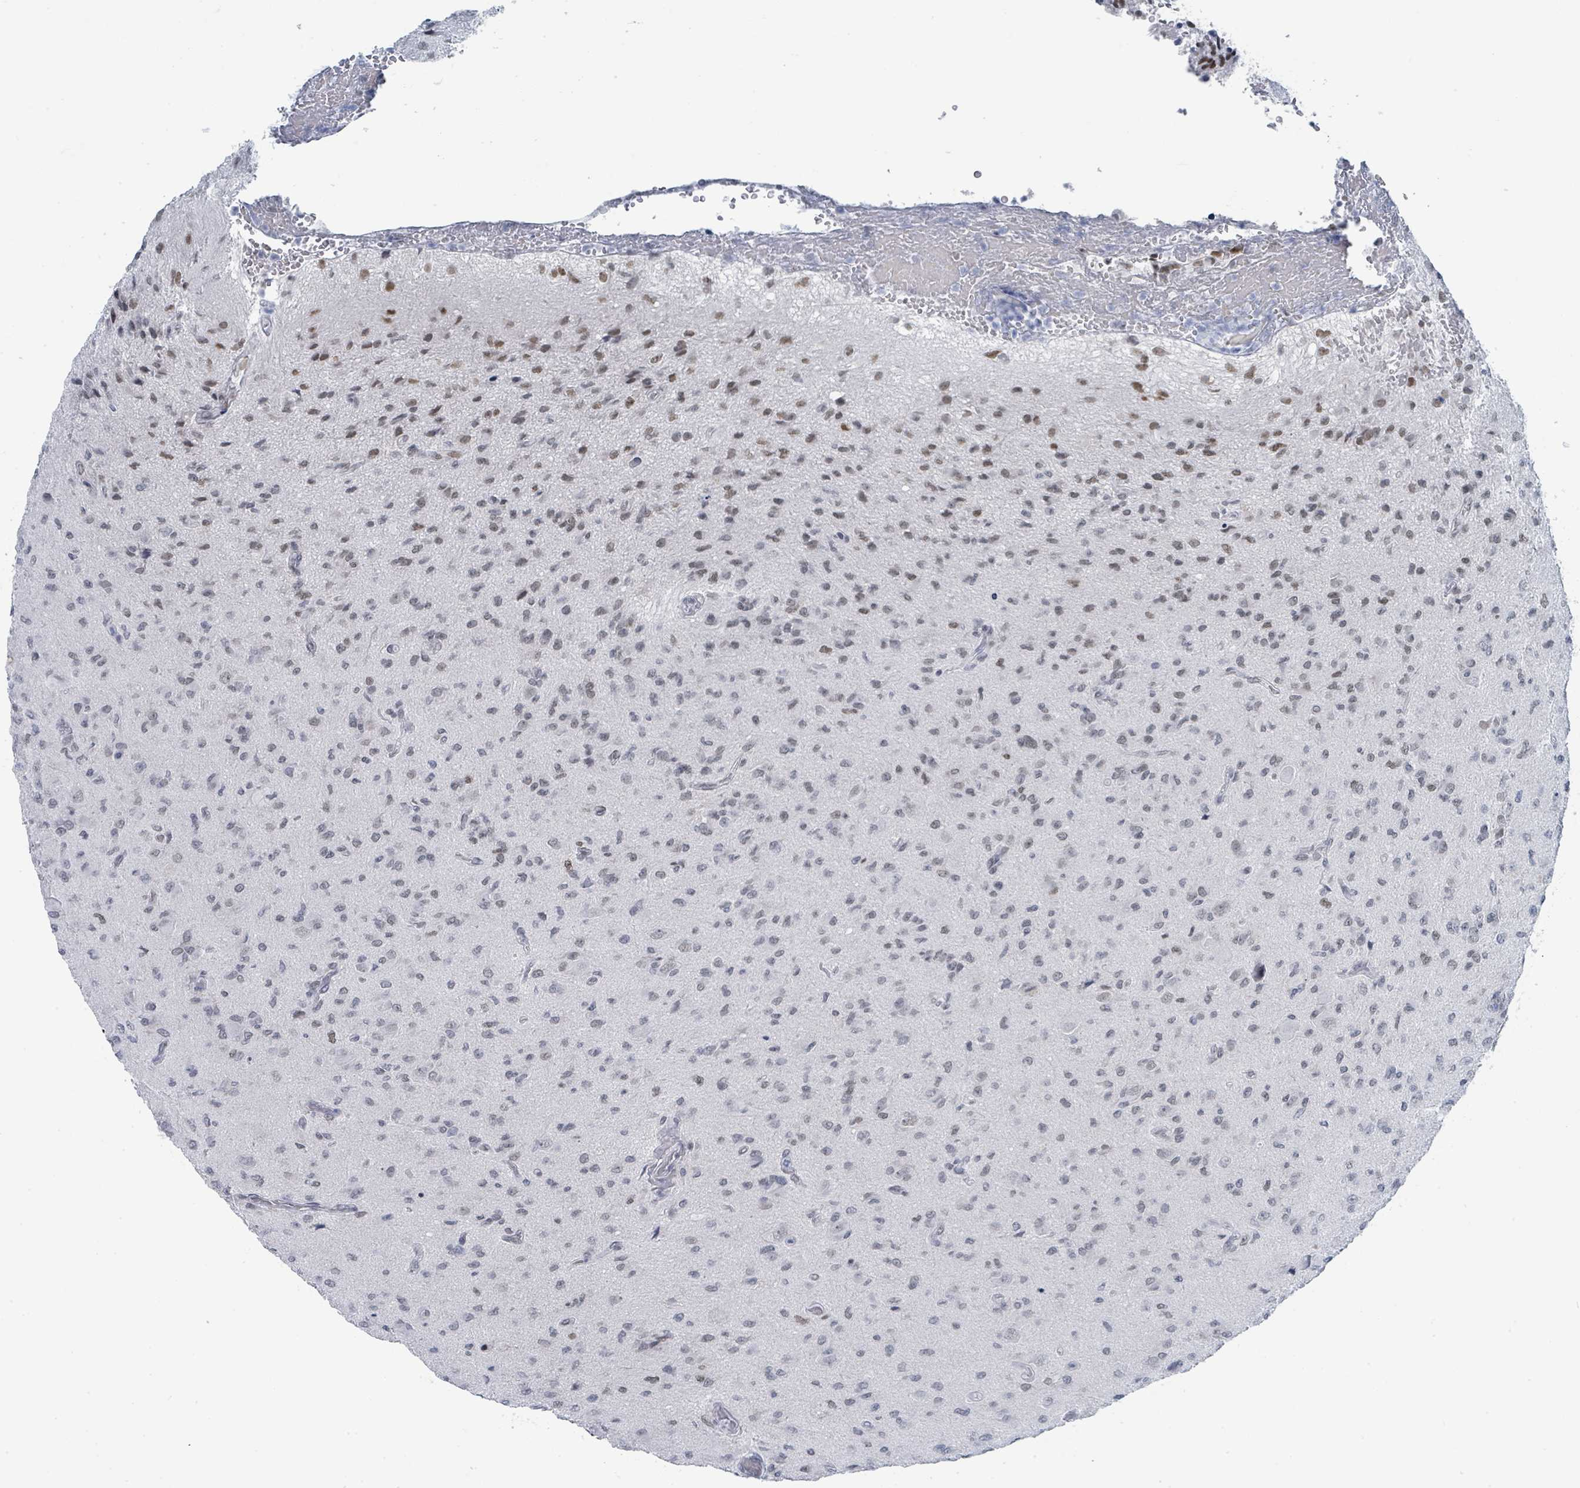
{"staining": {"intensity": "weak", "quantity": "25%-75%", "location": "nuclear"}, "tissue": "glioma", "cell_type": "Tumor cells", "image_type": "cancer", "snomed": [{"axis": "morphology", "description": "Glioma, malignant, High grade"}, {"axis": "topography", "description": "Brain"}], "caption": "This photomicrograph demonstrates malignant glioma (high-grade) stained with immunohistochemistry to label a protein in brown. The nuclear of tumor cells show weak positivity for the protein. Nuclei are counter-stained blue.", "gene": "EHMT2", "patient": {"sex": "male", "age": 36}}